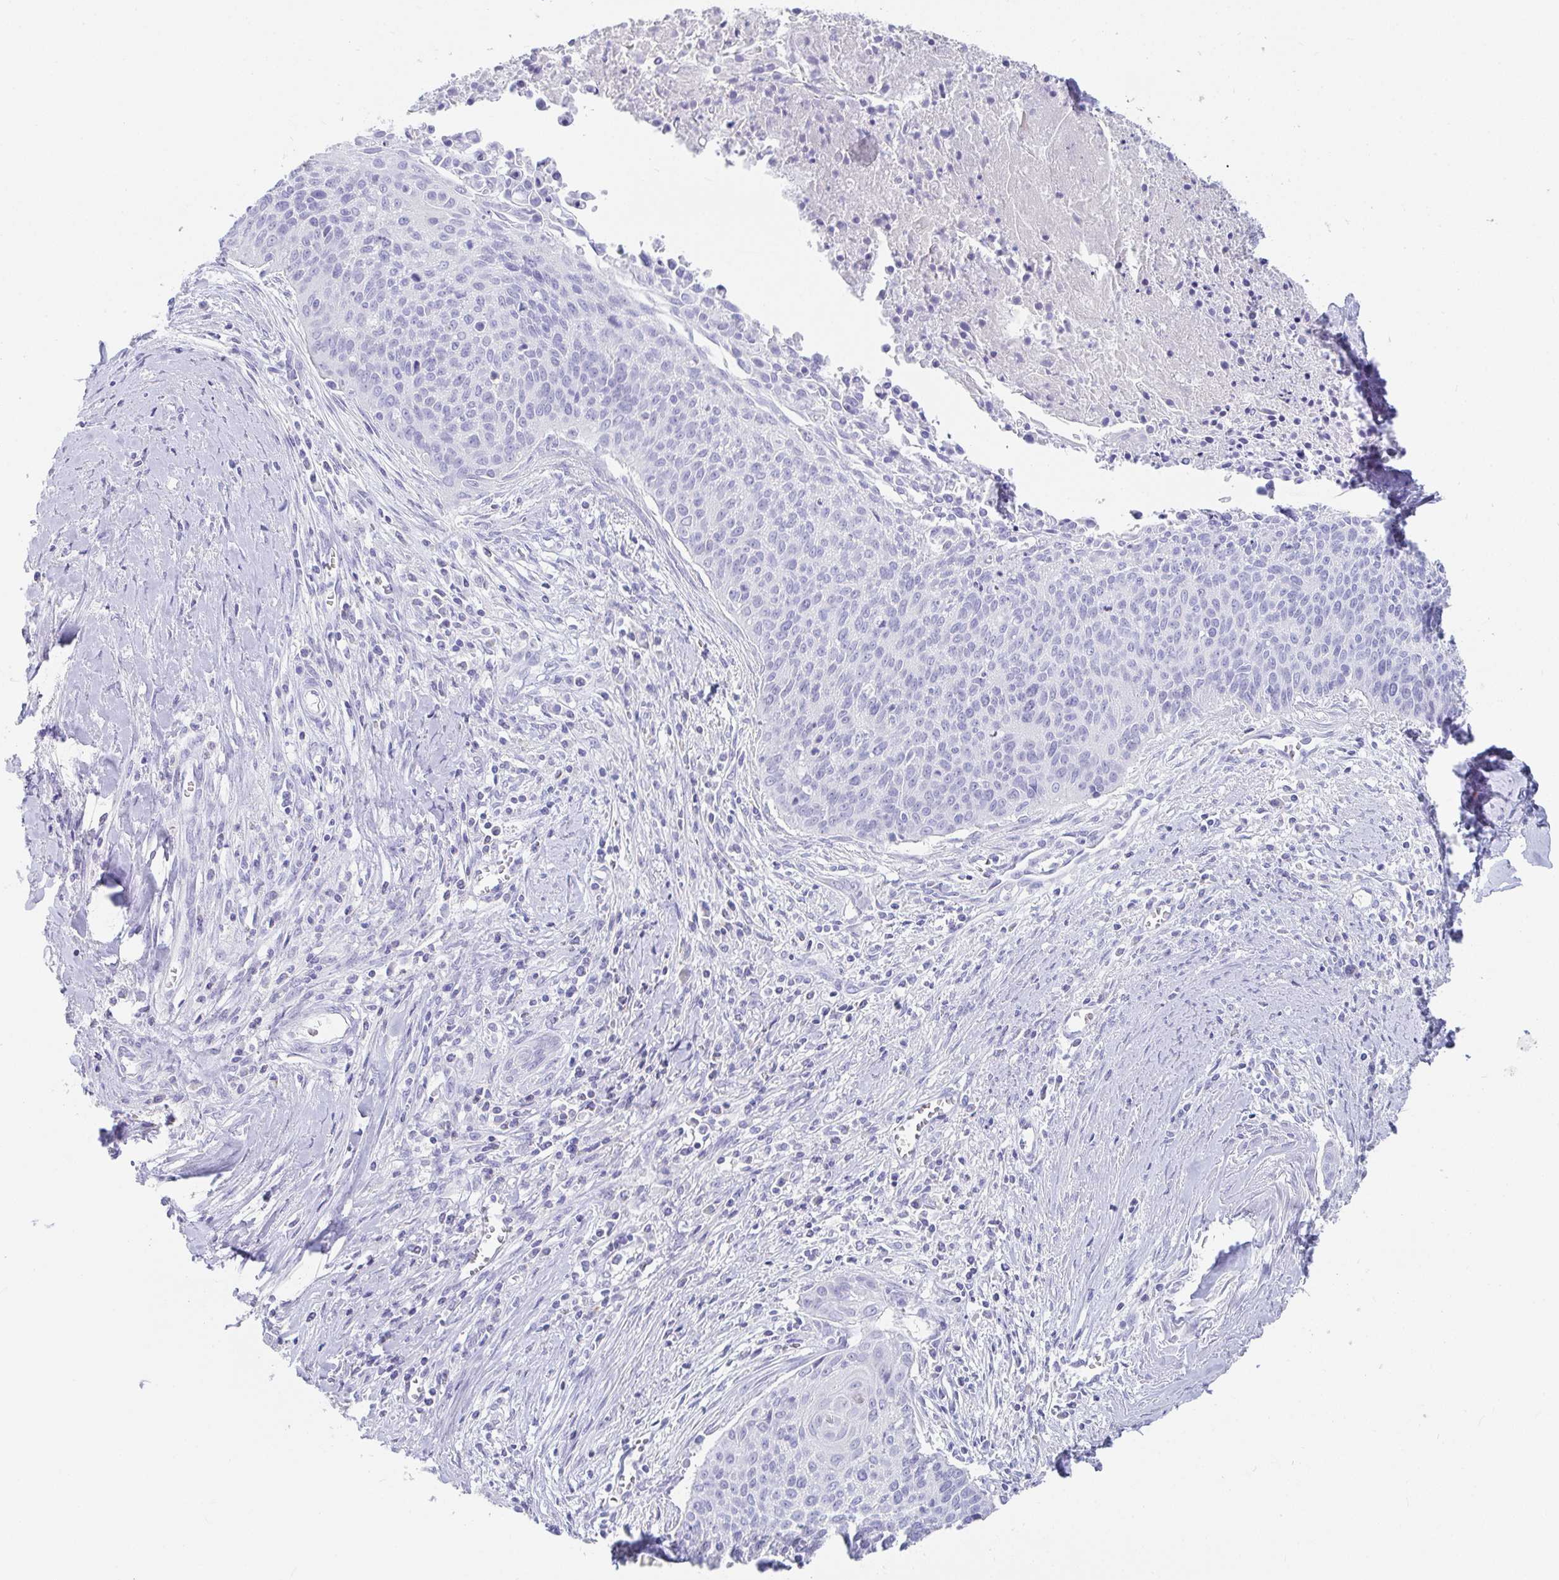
{"staining": {"intensity": "negative", "quantity": "none", "location": "none"}, "tissue": "cervical cancer", "cell_type": "Tumor cells", "image_type": "cancer", "snomed": [{"axis": "morphology", "description": "Squamous cell carcinoma, NOS"}, {"axis": "topography", "description": "Cervix"}], "caption": "Protein analysis of cervical cancer reveals no significant expression in tumor cells.", "gene": "PLA2G1B", "patient": {"sex": "female", "age": 55}}